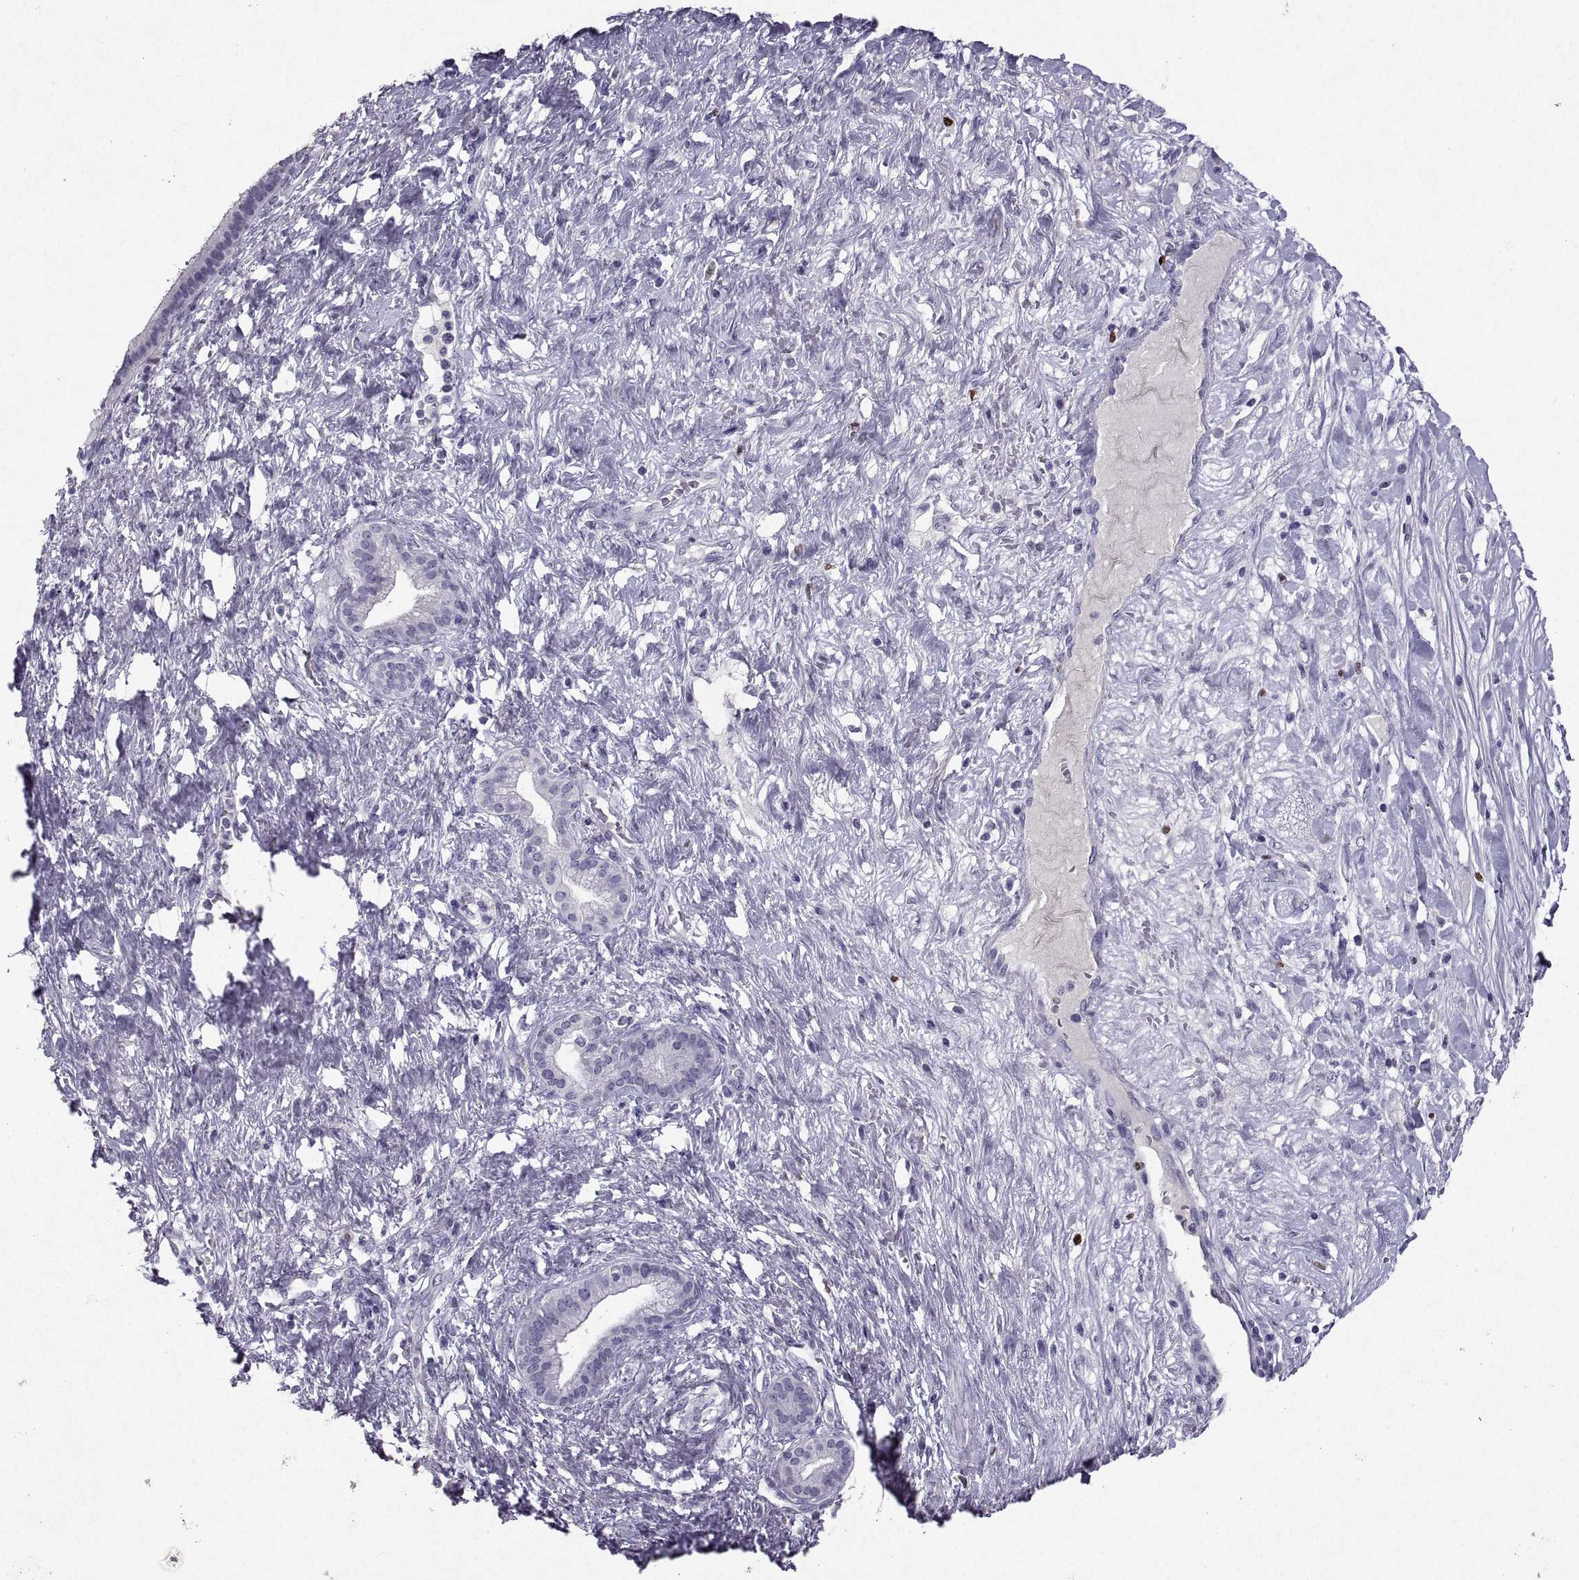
{"staining": {"intensity": "negative", "quantity": "none", "location": "none"}, "tissue": "pancreatic cancer", "cell_type": "Tumor cells", "image_type": "cancer", "snomed": [{"axis": "morphology", "description": "Adenocarcinoma, NOS"}, {"axis": "topography", "description": "Pancreas"}], "caption": "Immunohistochemistry (IHC) image of neoplastic tissue: adenocarcinoma (pancreatic) stained with DAB reveals no significant protein expression in tumor cells.", "gene": "SOX21", "patient": {"sex": "male", "age": 44}}